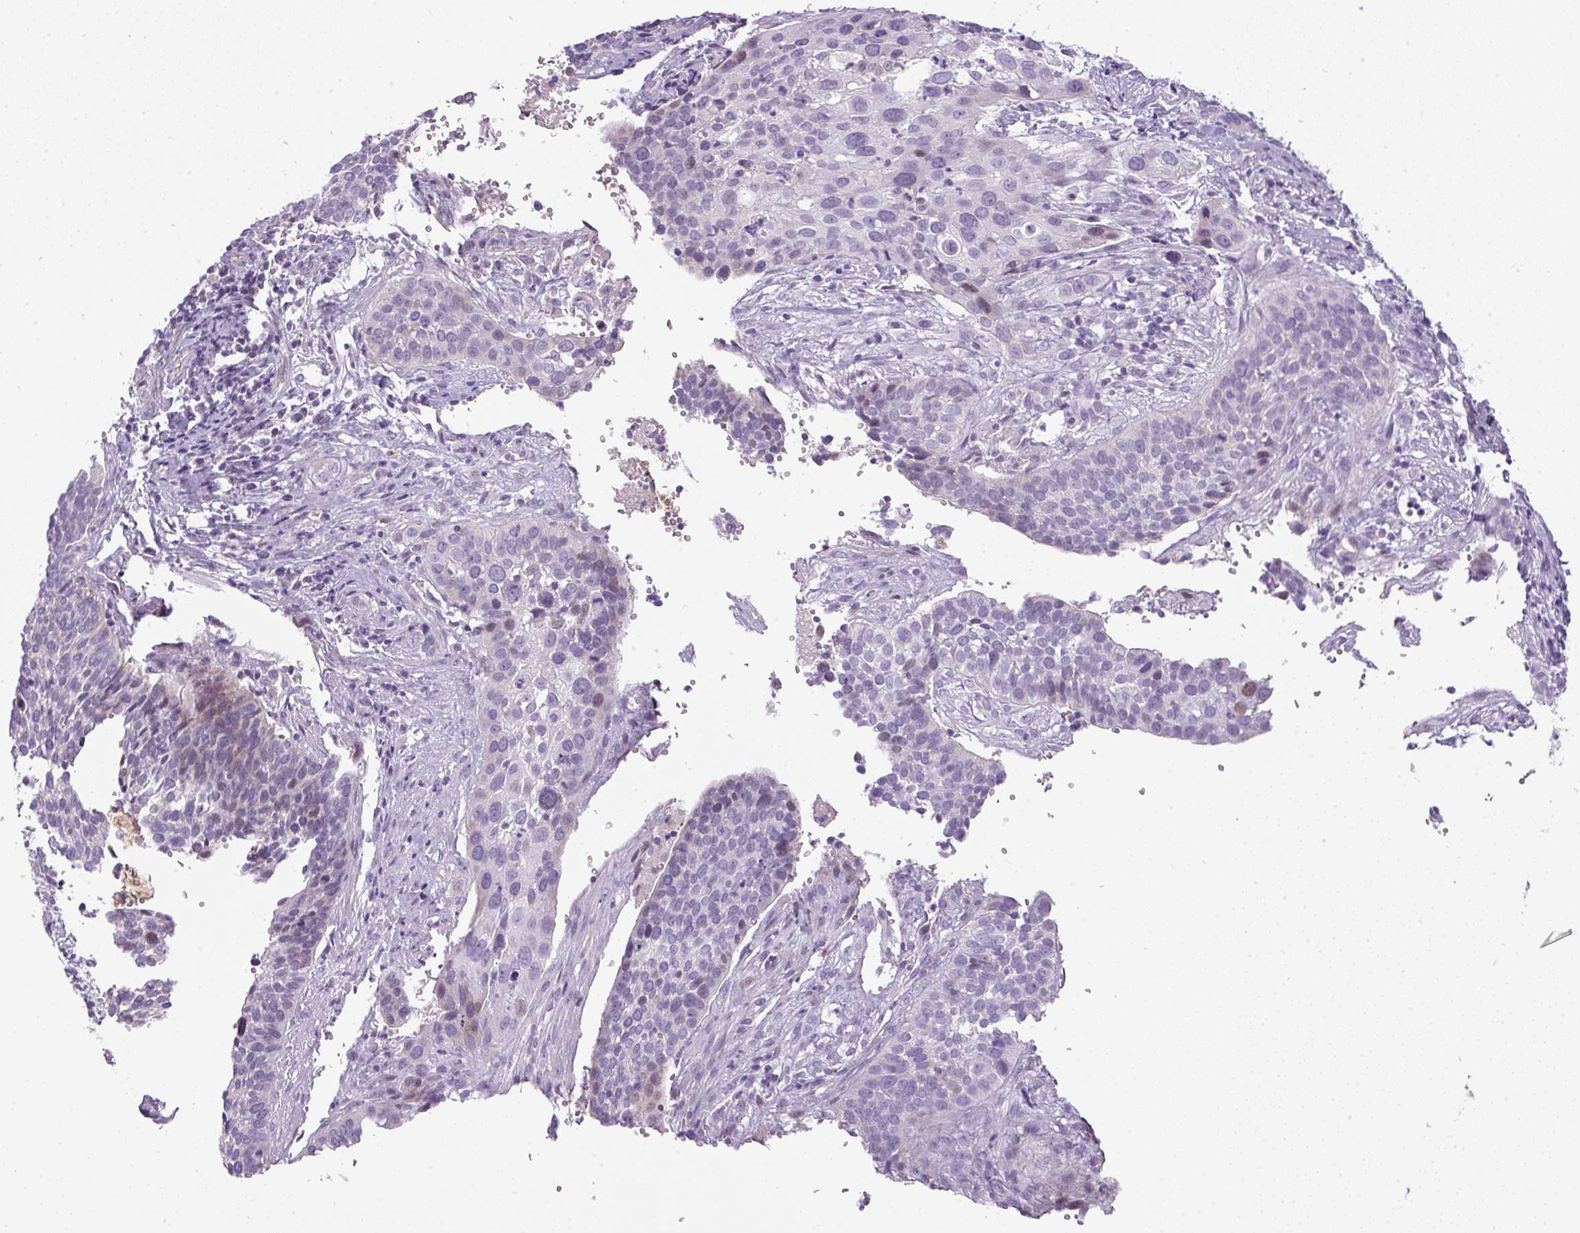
{"staining": {"intensity": "negative", "quantity": "none", "location": "none"}, "tissue": "cervical cancer", "cell_type": "Tumor cells", "image_type": "cancer", "snomed": [{"axis": "morphology", "description": "Squamous cell carcinoma, NOS"}, {"axis": "topography", "description": "Cervix"}], "caption": "Micrograph shows no protein staining in tumor cells of cervical cancer (squamous cell carcinoma) tissue.", "gene": "FGFBP3", "patient": {"sex": "female", "age": 34}}